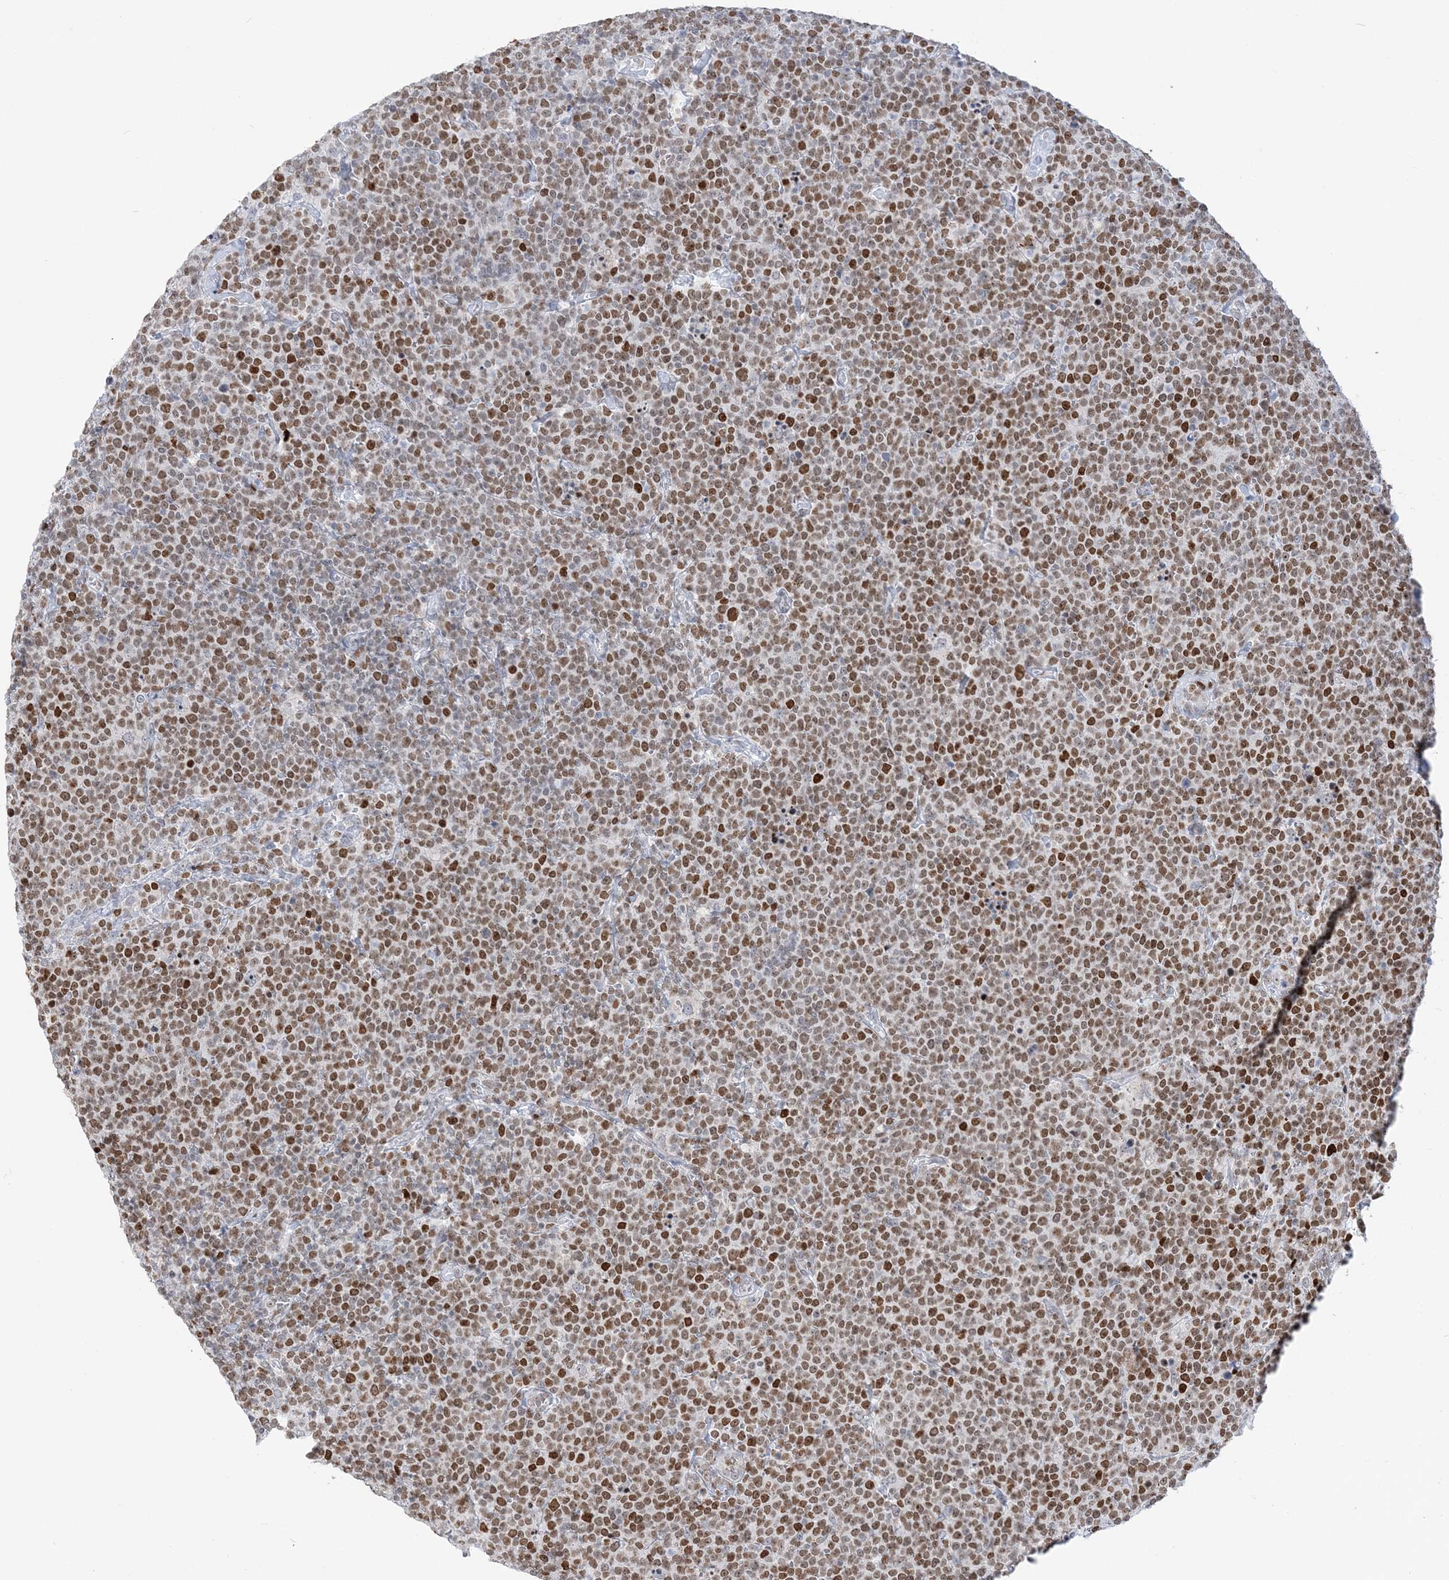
{"staining": {"intensity": "moderate", "quantity": ">75%", "location": "nuclear"}, "tissue": "lymphoma", "cell_type": "Tumor cells", "image_type": "cancer", "snomed": [{"axis": "morphology", "description": "Malignant lymphoma, non-Hodgkin's type, High grade"}, {"axis": "topography", "description": "Lymph node"}], "caption": "IHC (DAB) staining of human high-grade malignant lymphoma, non-Hodgkin's type reveals moderate nuclear protein staining in about >75% of tumor cells.", "gene": "DDX21", "patient": {"sex": "male", "age": 61}}